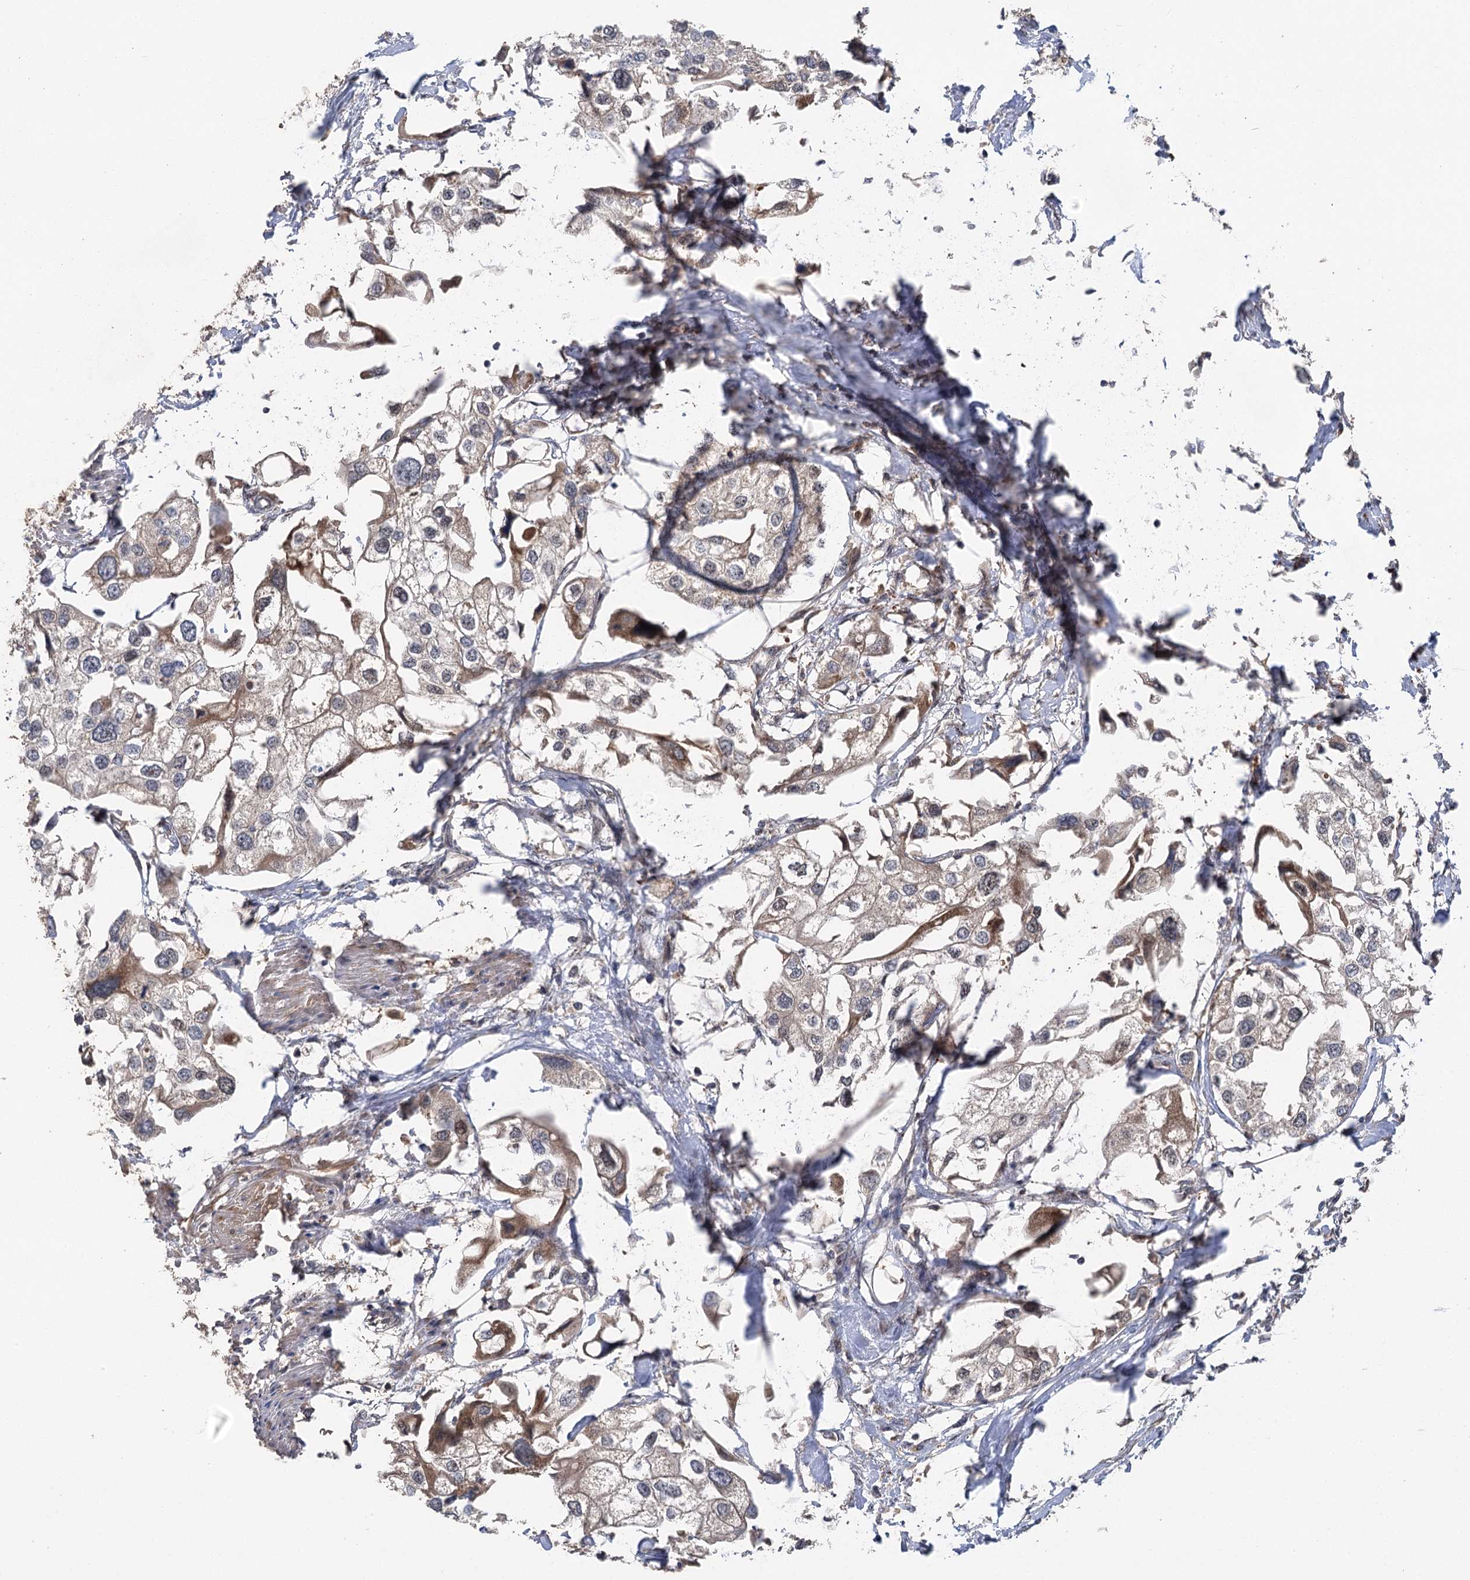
{"staining": {"intensity": "weak", "quantity": "<25%", "location": "cytoplasmic/membranous"}, "tissue": "urothelial cancer", "cell_type": "Tumor cells", "image_type": "cancer", "snomed": [{"axis": "morphology", "description": "Urothelial carcinoma, High grade"}, {"axis": "topography", "description": "Urinary bladder"}], "caption": "An image of urothelial cancer stained for a protein shows no brown staining in tumor cells. (Stains: DAB IHC with hematoxylin counter stain, Microscopy: brightfield microscopy at high magnification).", "gene": "C12orf4", "patient": {"sex": "male", "age": 64}}